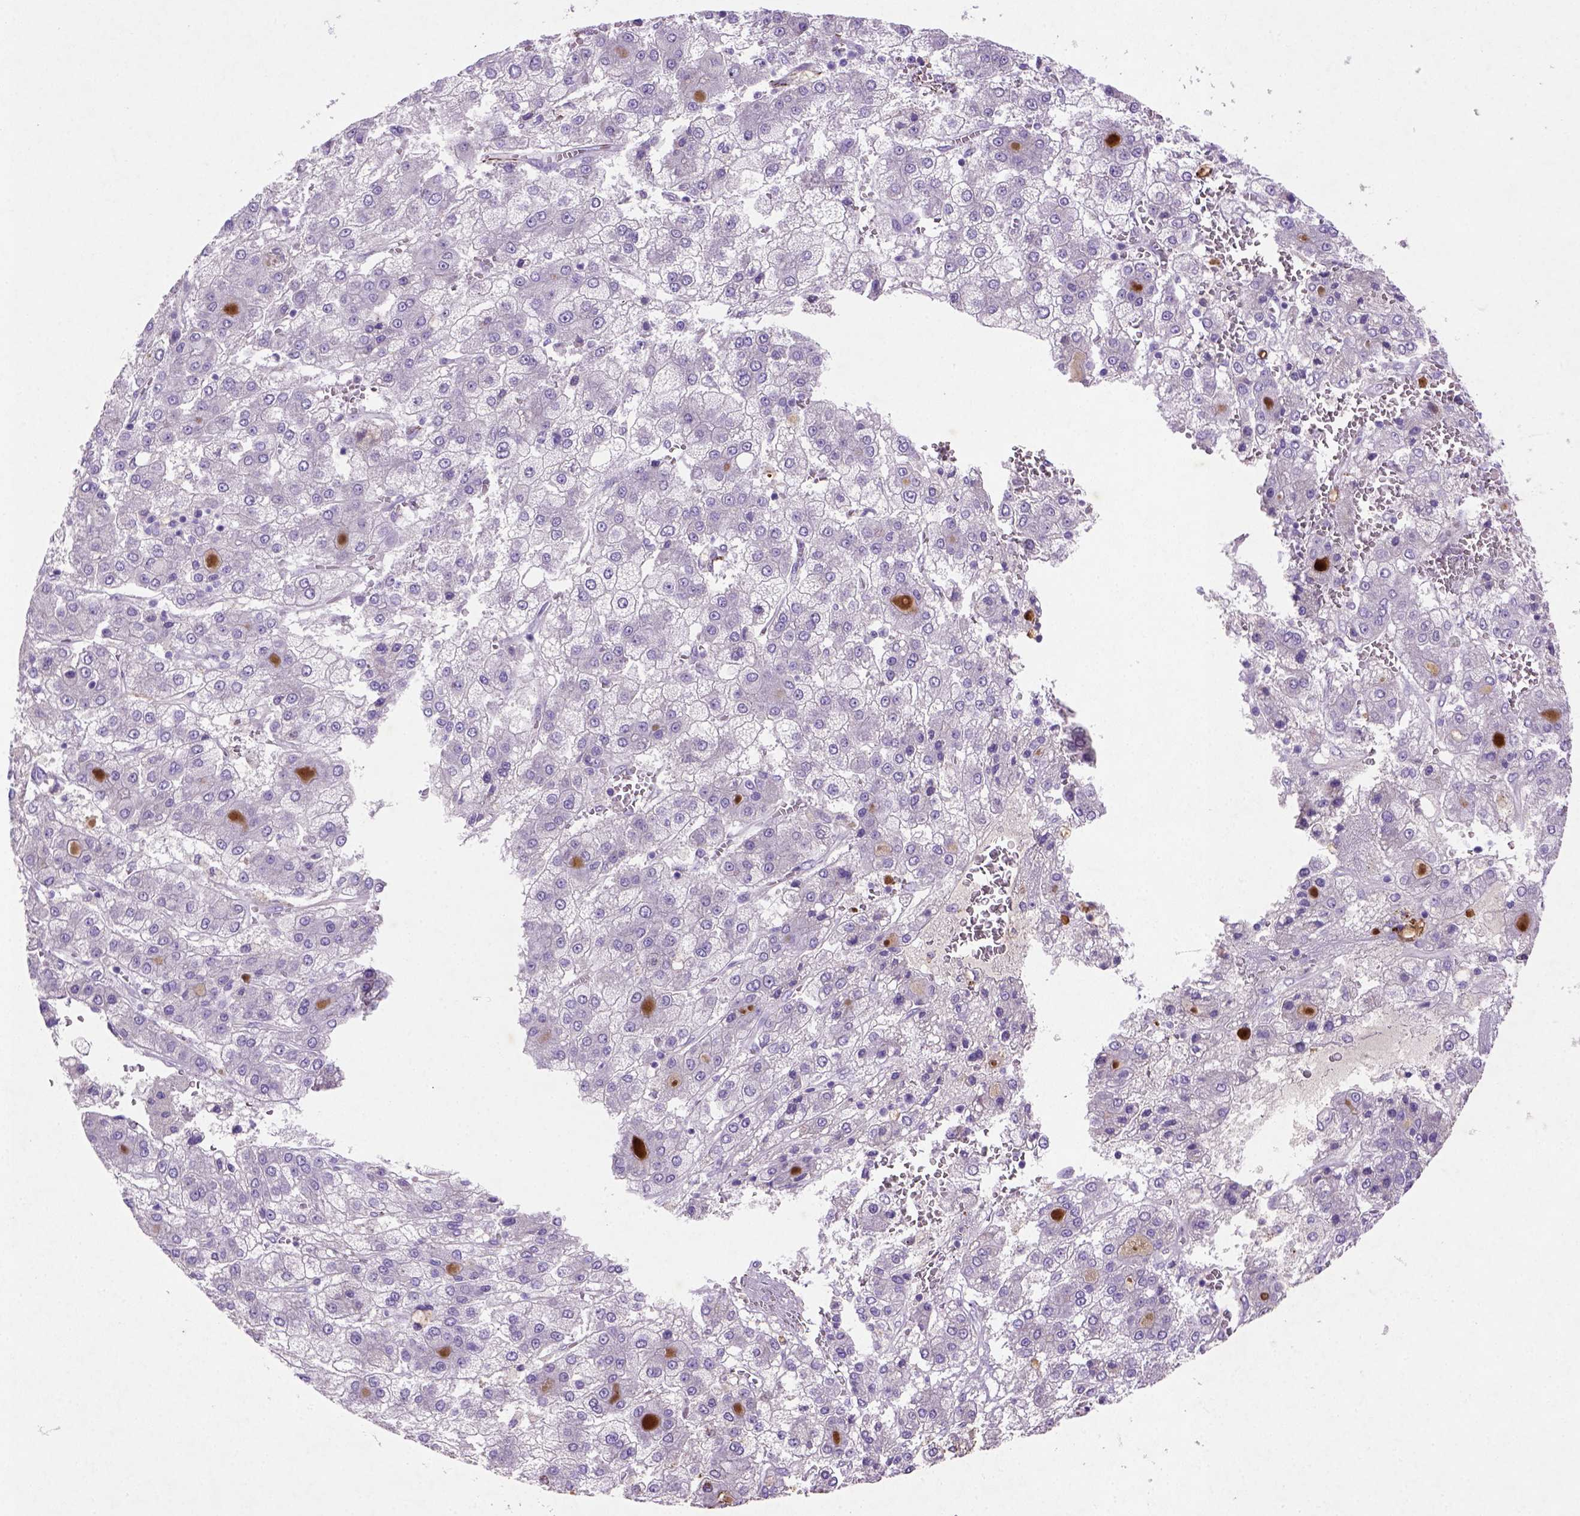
{"staining": {"intensity": "negative", "quantity": "none", "location": "none"}, "tissue": "liver cancer", "cell_type": "Tumor cells", "image_type": "cancer", "snomed": [{"axis": "morphology", "description": "Carcinoma, Hepatocellular, NOS"}, {"axis": "topography", "description": "Liver"}], "caption": "Tumor cells show no significant positivity in liver cancer (hepatocellular carcinoma). Nuclei are stained in blue.", "gene": "NUDT2", "patient": {"sex": "male", "age": 73}}